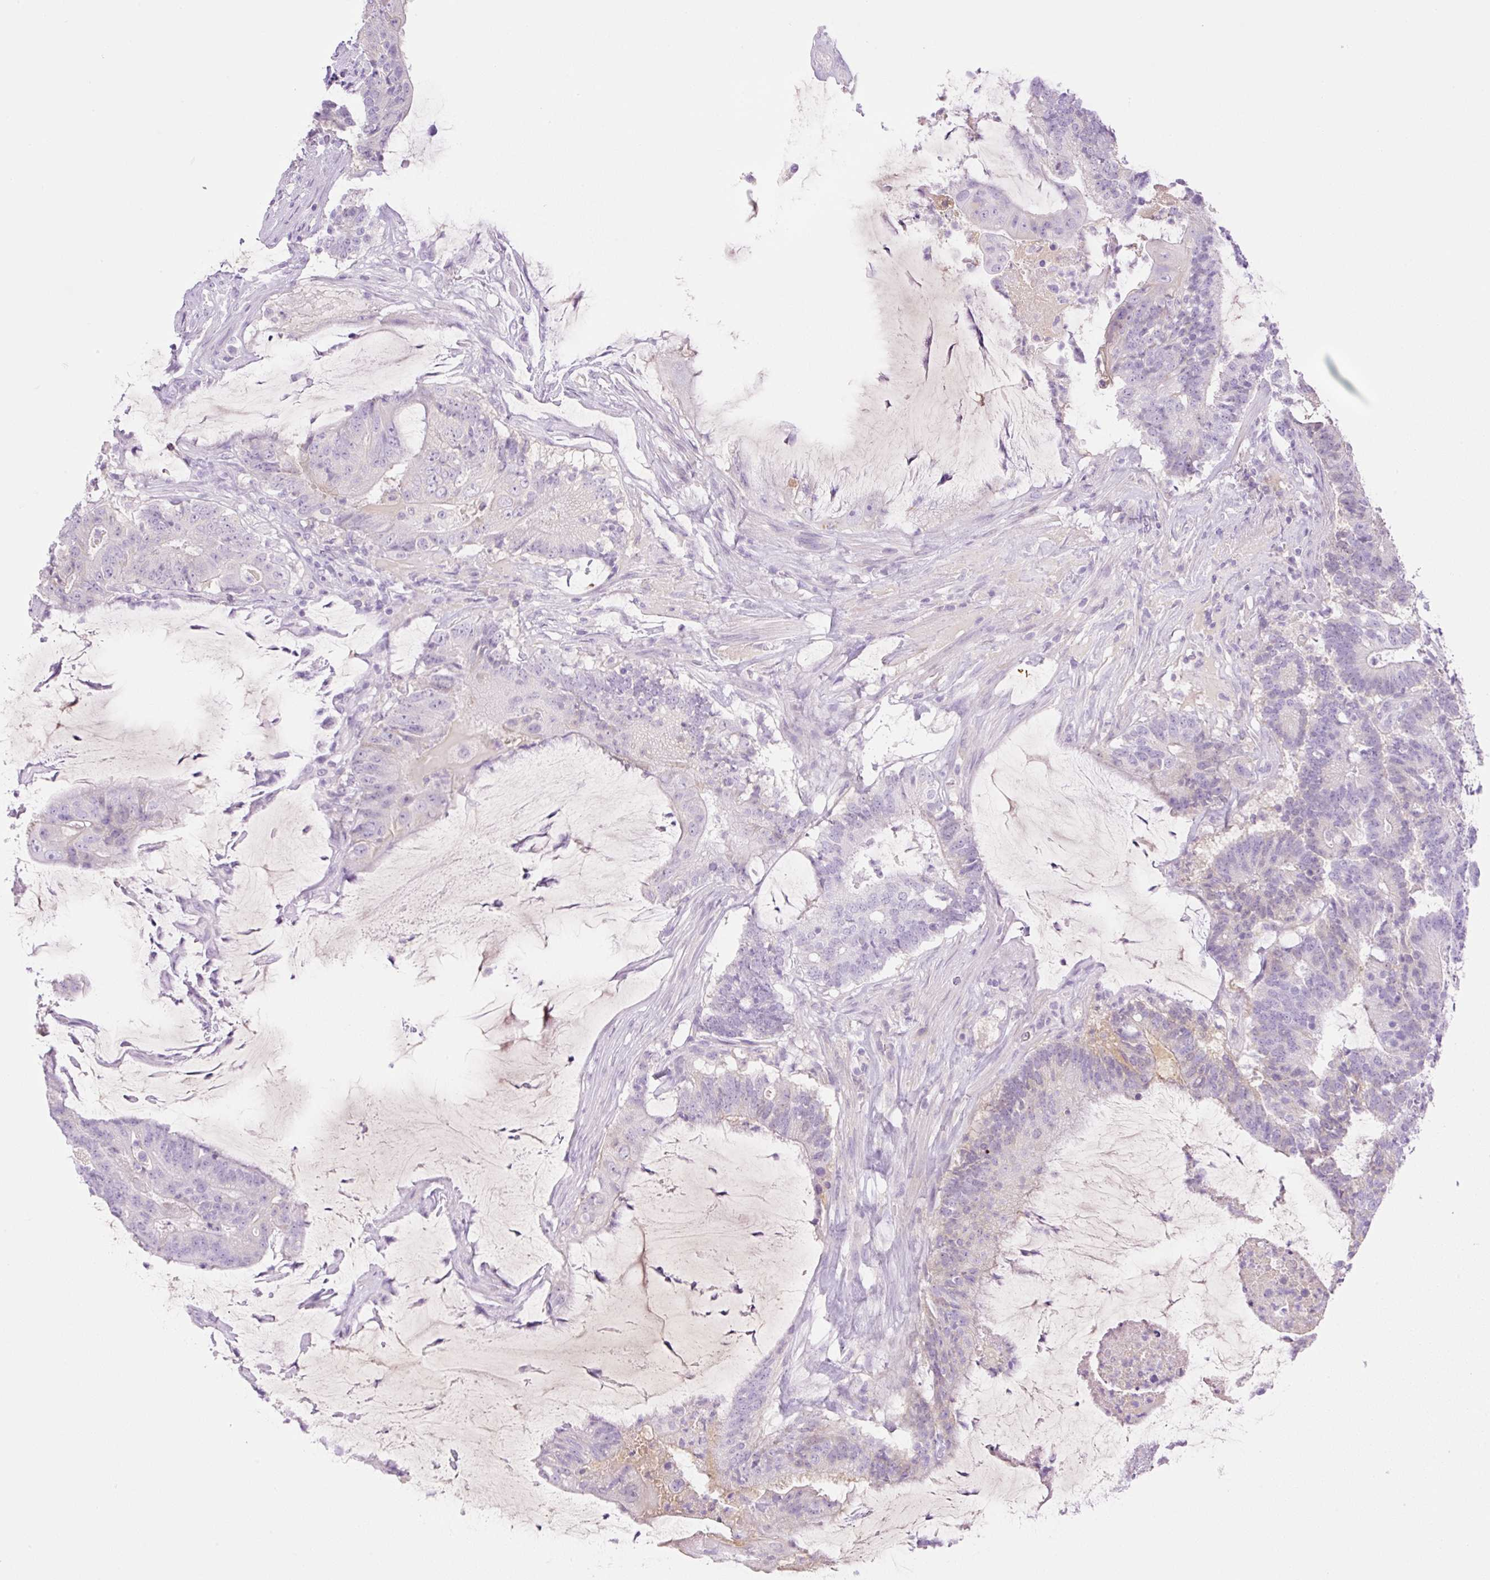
{"staining": {"intensity": "negative", "quantity": "none", "location": "none"}, "tissue": "colorectal cancer", "cell_type": "Tumor cells", "image_type": "cancer", "snomed": [{"axis": "morphology", "description": "Adenocarcinoma, NOS"}, {"axis": "topography", "description": "Colon"}], "caption": "High magnification brightfield microscopy of adenocarcinoma (colorectal) stained with DAB (3,3'-diaminobenzidine) (brown) and counterstained with hematoxylin (blue): tumor cells show no significant expression.", "gene": "PALM3", "patient": {"sex": "female", "age": 43}}